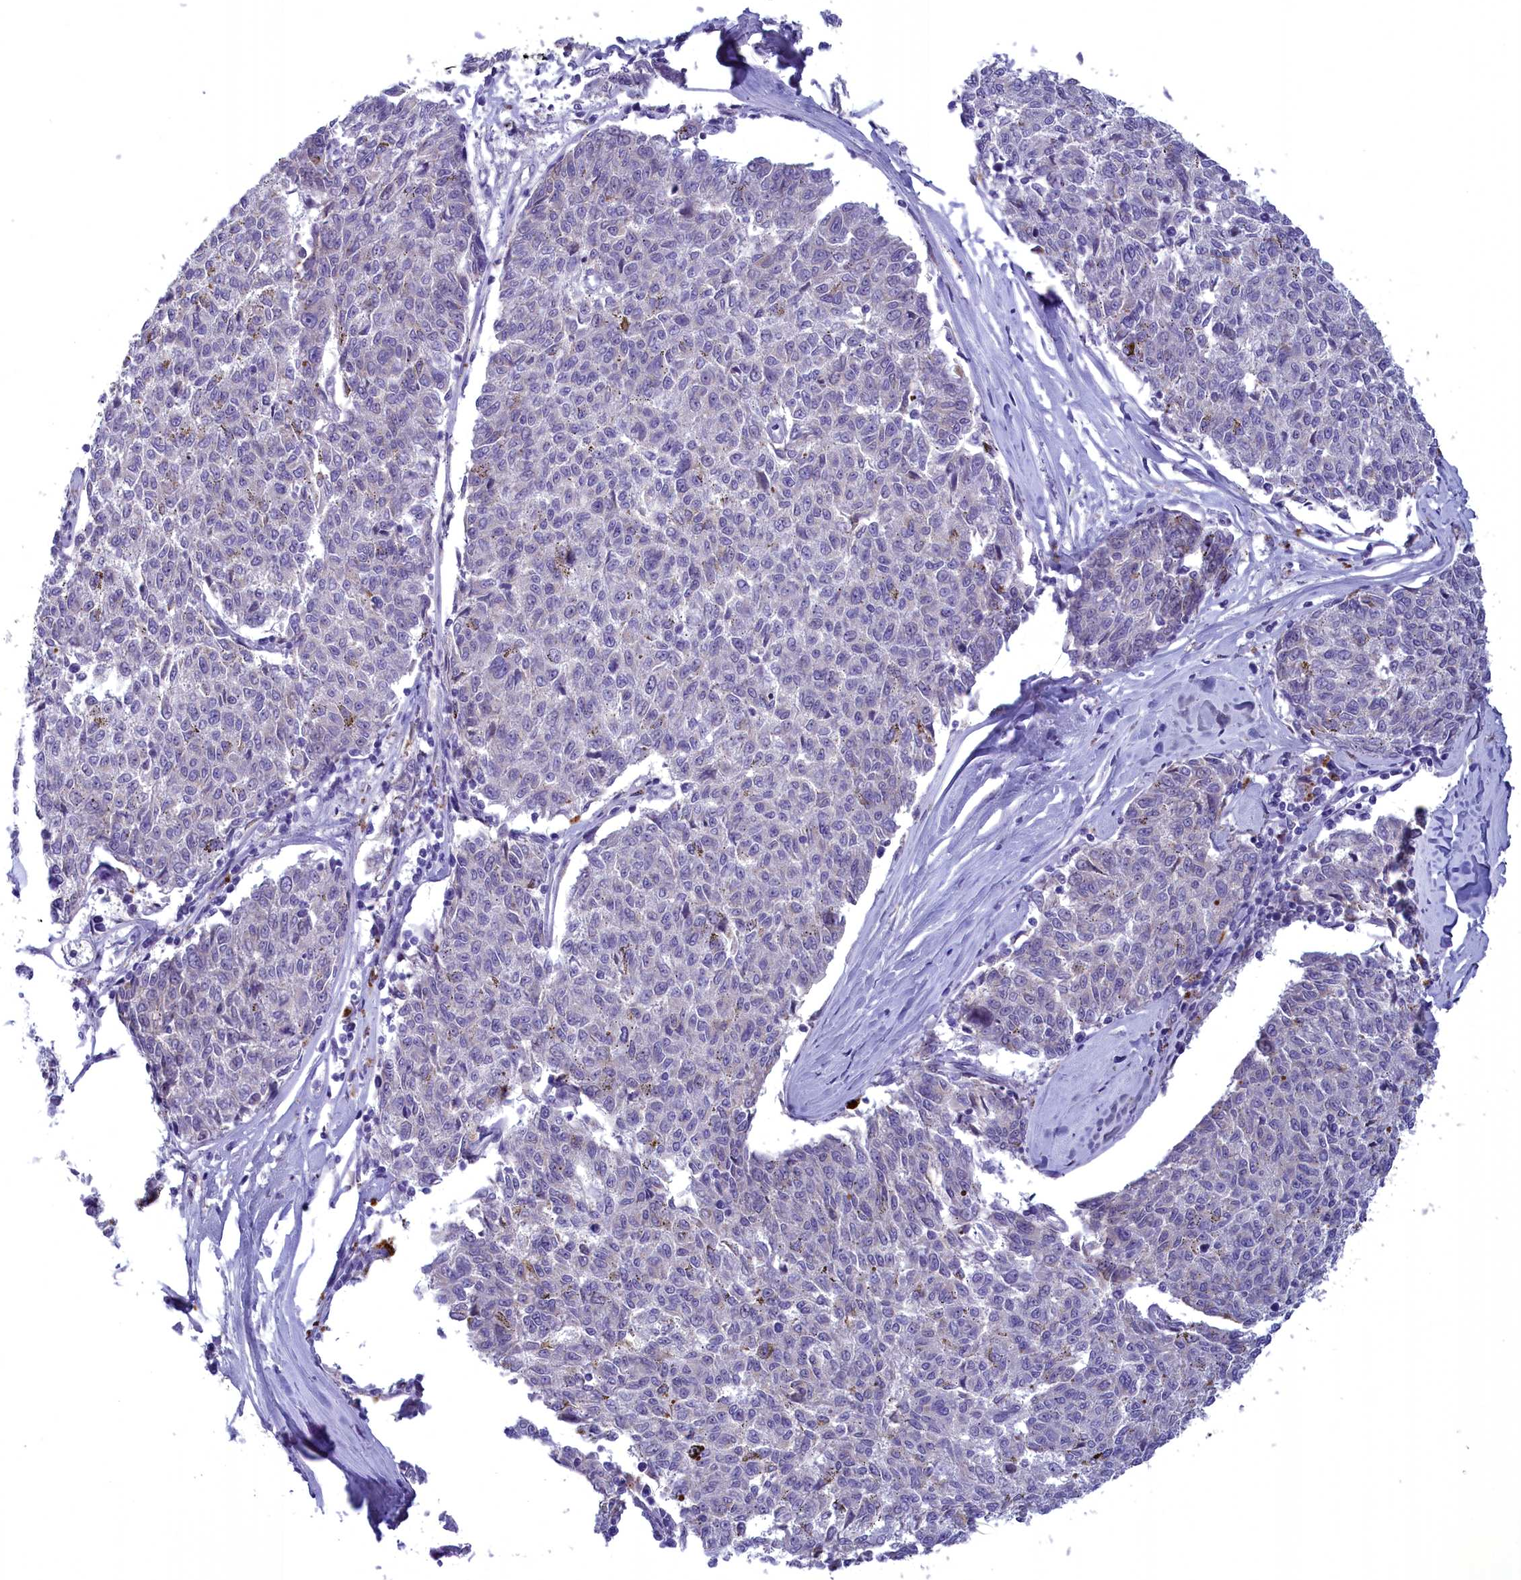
{"staining": {"intensity": "negative", "quantity": "none", "location": "none"}, "tissue": "melanoma", "cell_type": "Tumor cells", "image_type": "cancer", "snomed": [{"axis": "morphology", "description": "Malignant melanoma, NOS"}, {"axis": "topography", "description": "Skin"}], "caption": "Immunohistochemical staining of human melanoma displays no significant positivity in tumor cells.", "gene": "FAM149B1", "patient": {"sex": "female", "age": 72}}